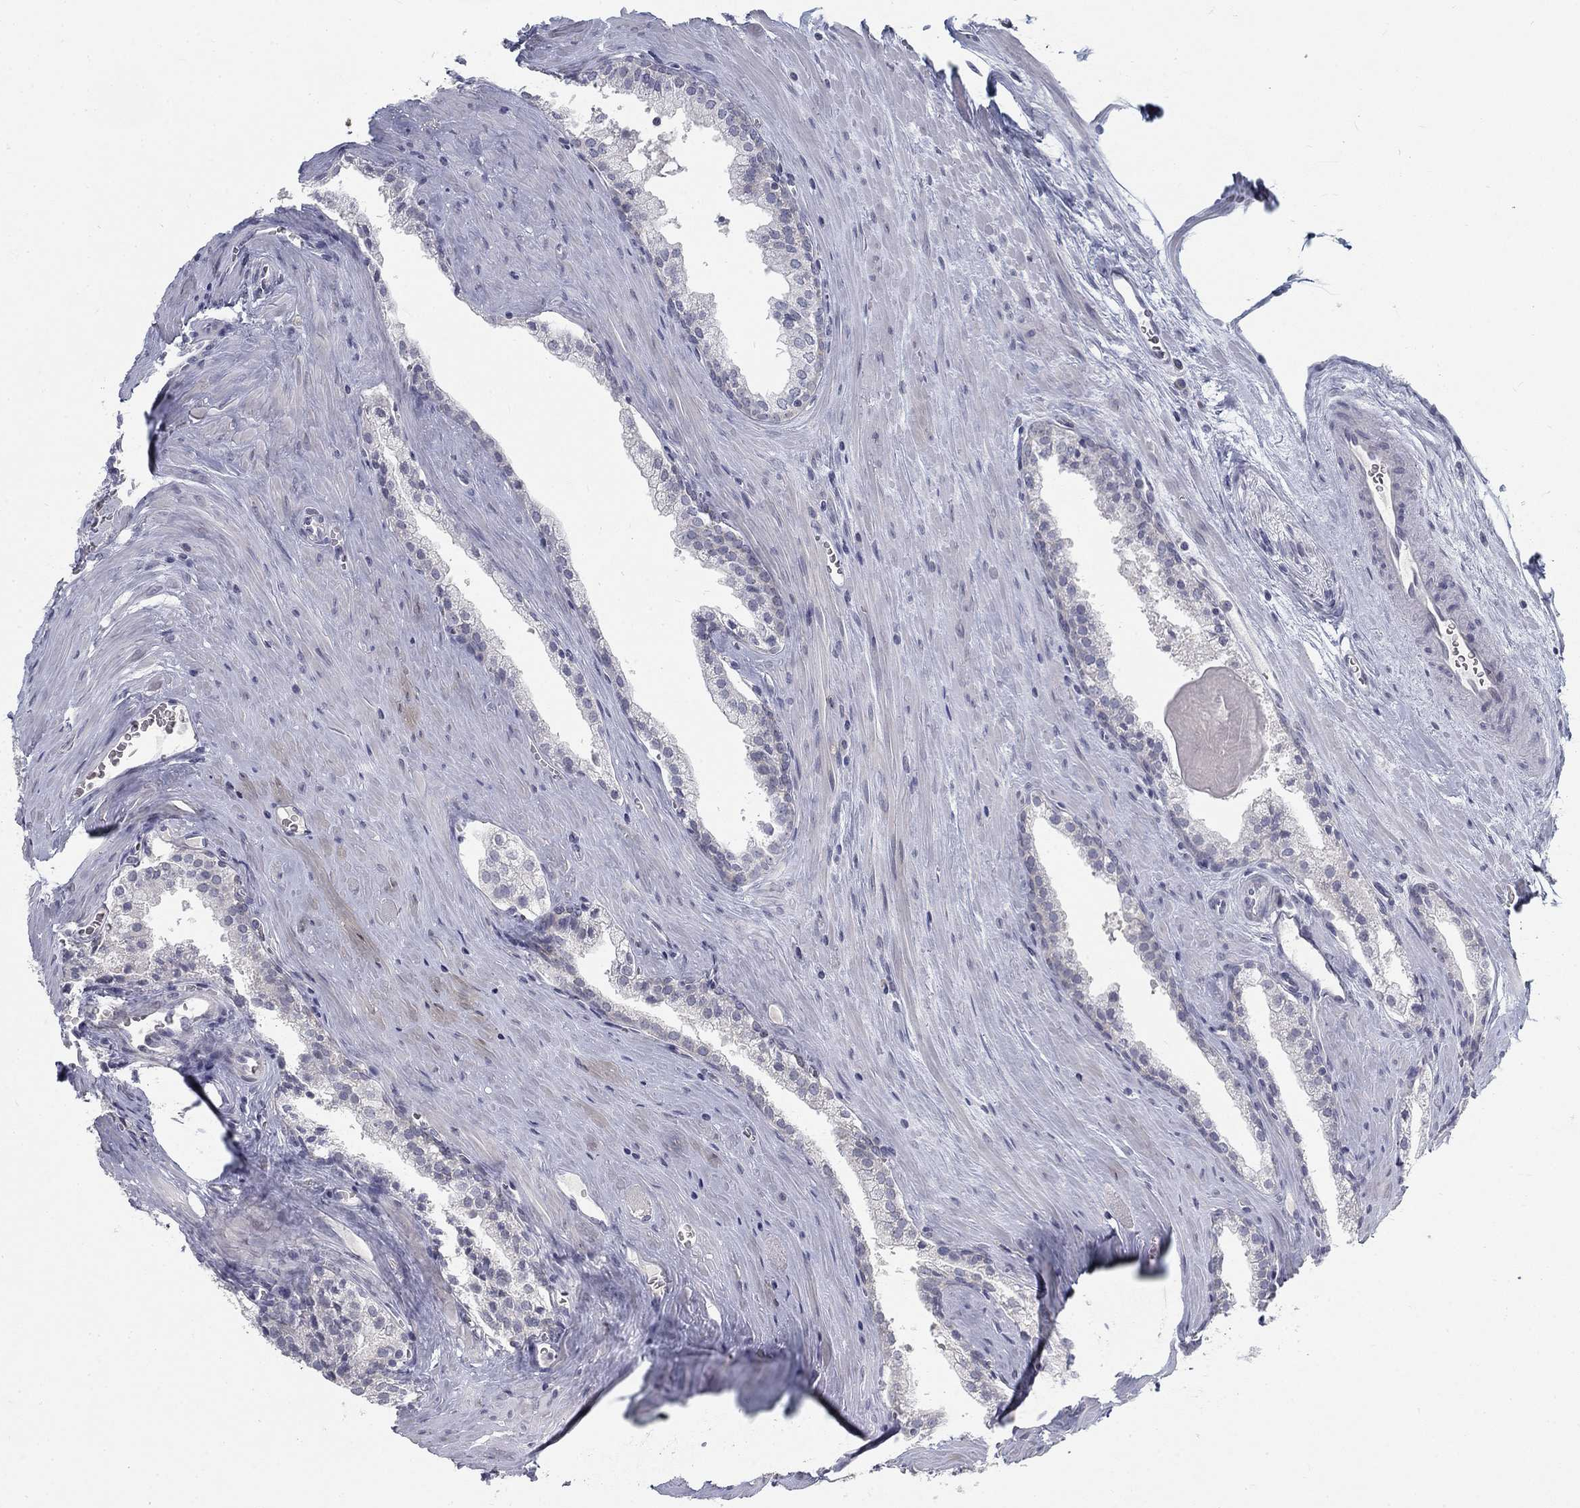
{"staining": {"intensity": "negative", "quantity": "none", "location": "none"}, "tissue": "prostate cancer", "cell_type": "Tumor cells", "image_type": "cancer", "snomed": [{"axis": "morphology", "description": "Adenocarcinoma, NOS"}, {"axis": "topography", "description": "Prostate"}], "caption": "Immunohistochemistry (IHC) of prostate cancer (adenocarcinoma) shows no positivity in tumor cells.", "gene": "ATP1A3", "patient": {"sex": "male", "age": 72}}